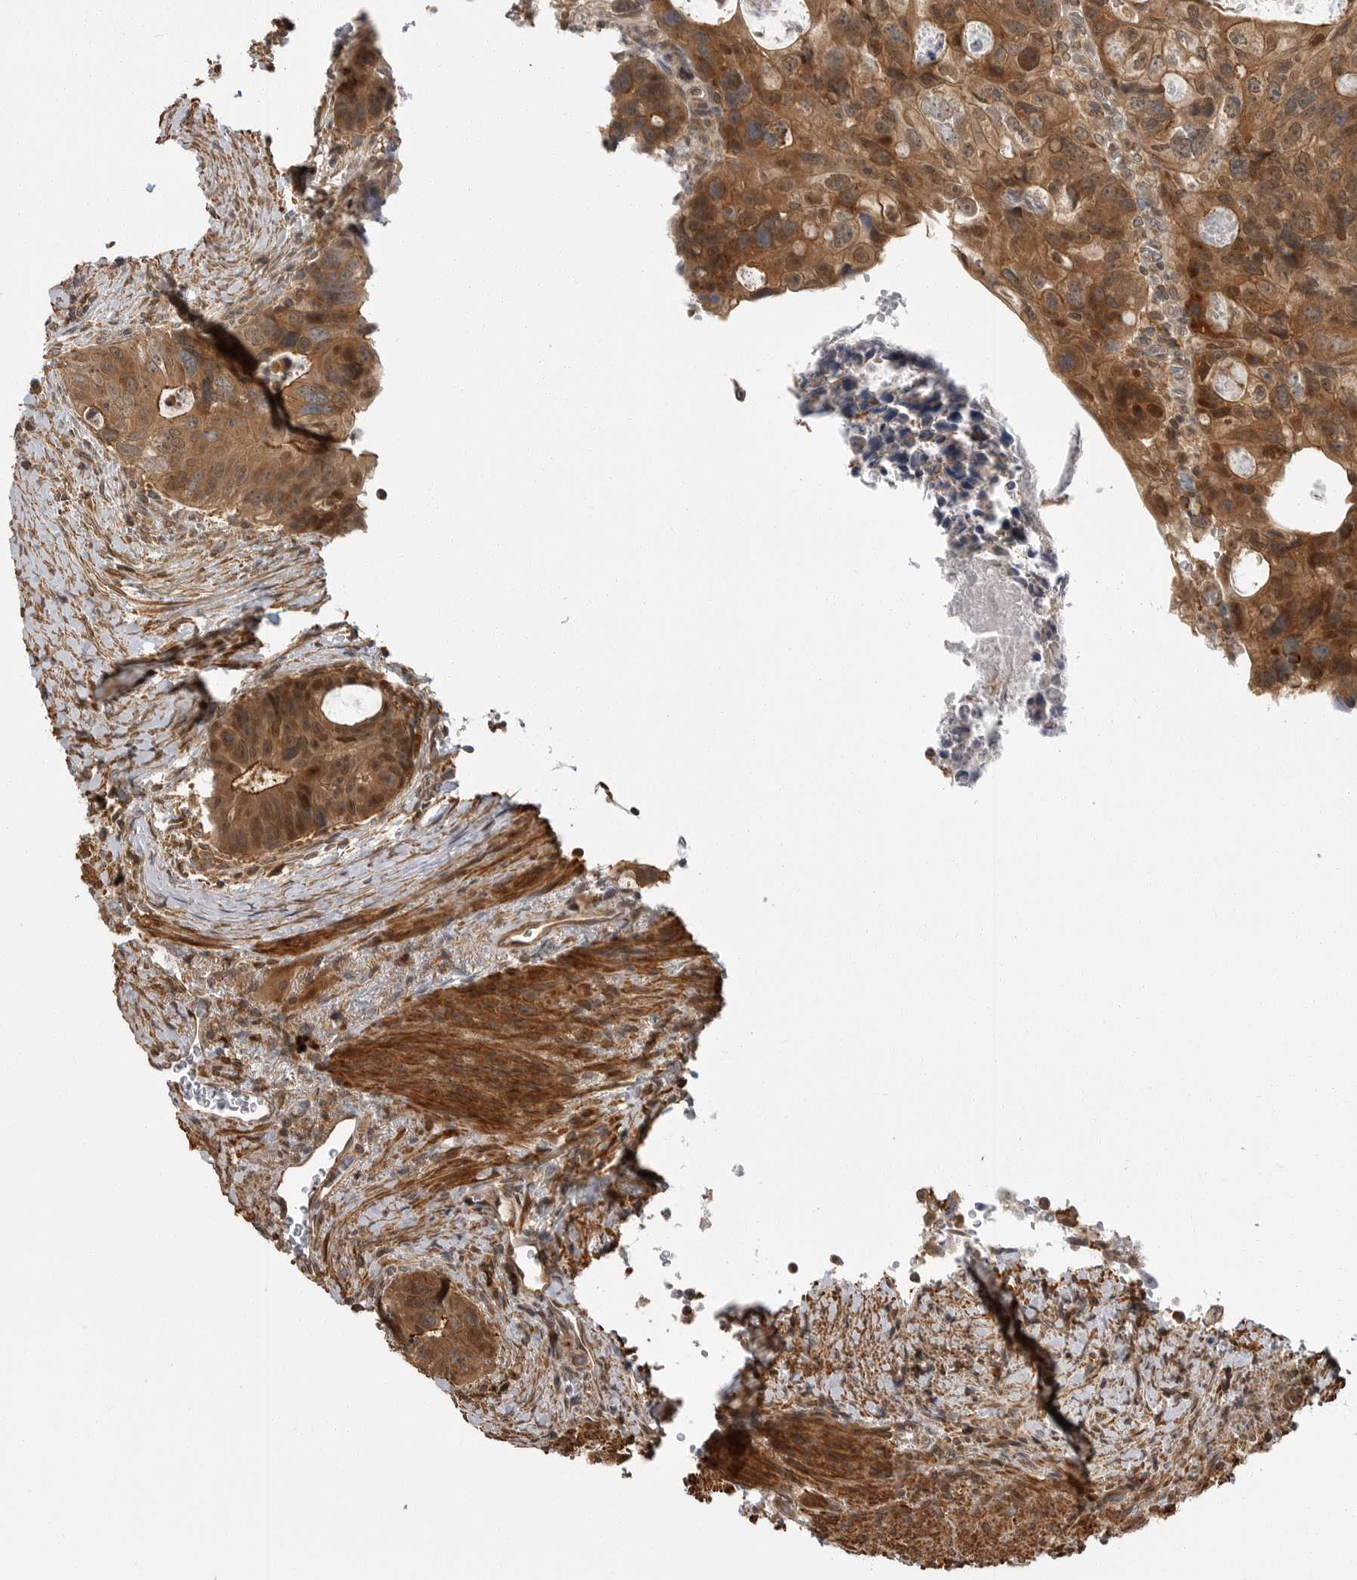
{"staining": {"intensity": "strong", "quantity": ">75%", "location": "cytoplasmic/membranous,nuclear"}, "tissue": "colorectal cancer", "cell_type": "Tumor cells", "image_type": "cancer", "snomed": [{"axis": "morphology", "description": "Adenocarcinoma, NOS"}, {"axis": "topography", "description": "Rectum"}], "caption": "IHC histopathology image of human colorectal cancer stained for a protein (brown), which reveals high levels of strong cytoplasmic/membranous and nuclear staining in approximately >75% of tumor cells.", "gene": "ERN1", "patient": {"sex": "male", "age": 59}}